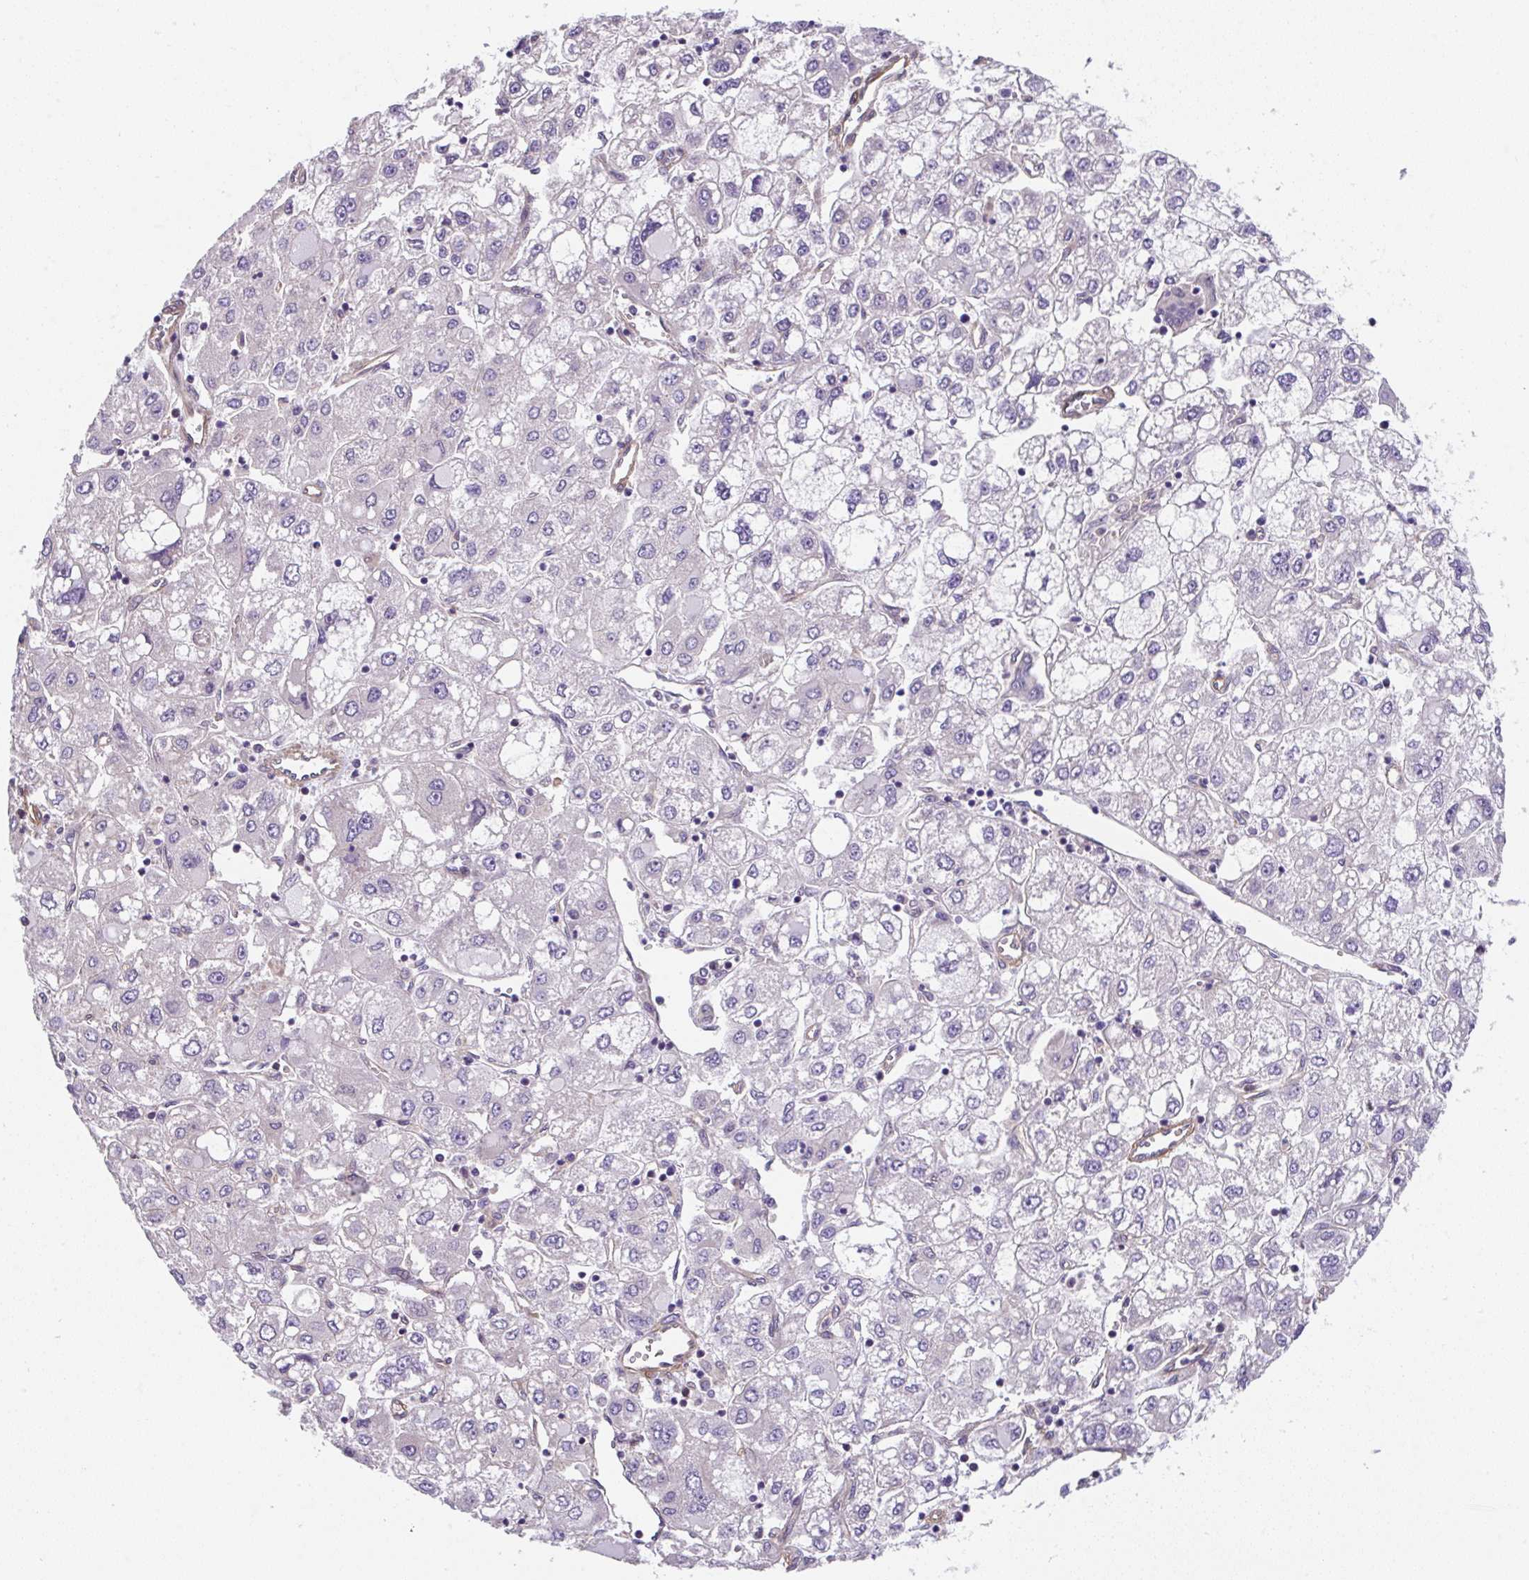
{"staining": {"intensity": "negative", "quantity": "none", "location": "none"}, "tissue": "liver cancer", "cell_type": "Tumor cells", "image_type": "cancer", "snomed": [{"axis": "morphology", "description": "Carcinoma, Hepatocellular, NOS"}, {"axis": "topography", "description": "Liver"}], "caption": "This is an immunohistochemistry micrograph of human liver cancer (hepatocellular carcinoma). There is no positivity in tumor cells.", "gene": "ZNF696", "patient": {"sex": "male", "age": 40}}